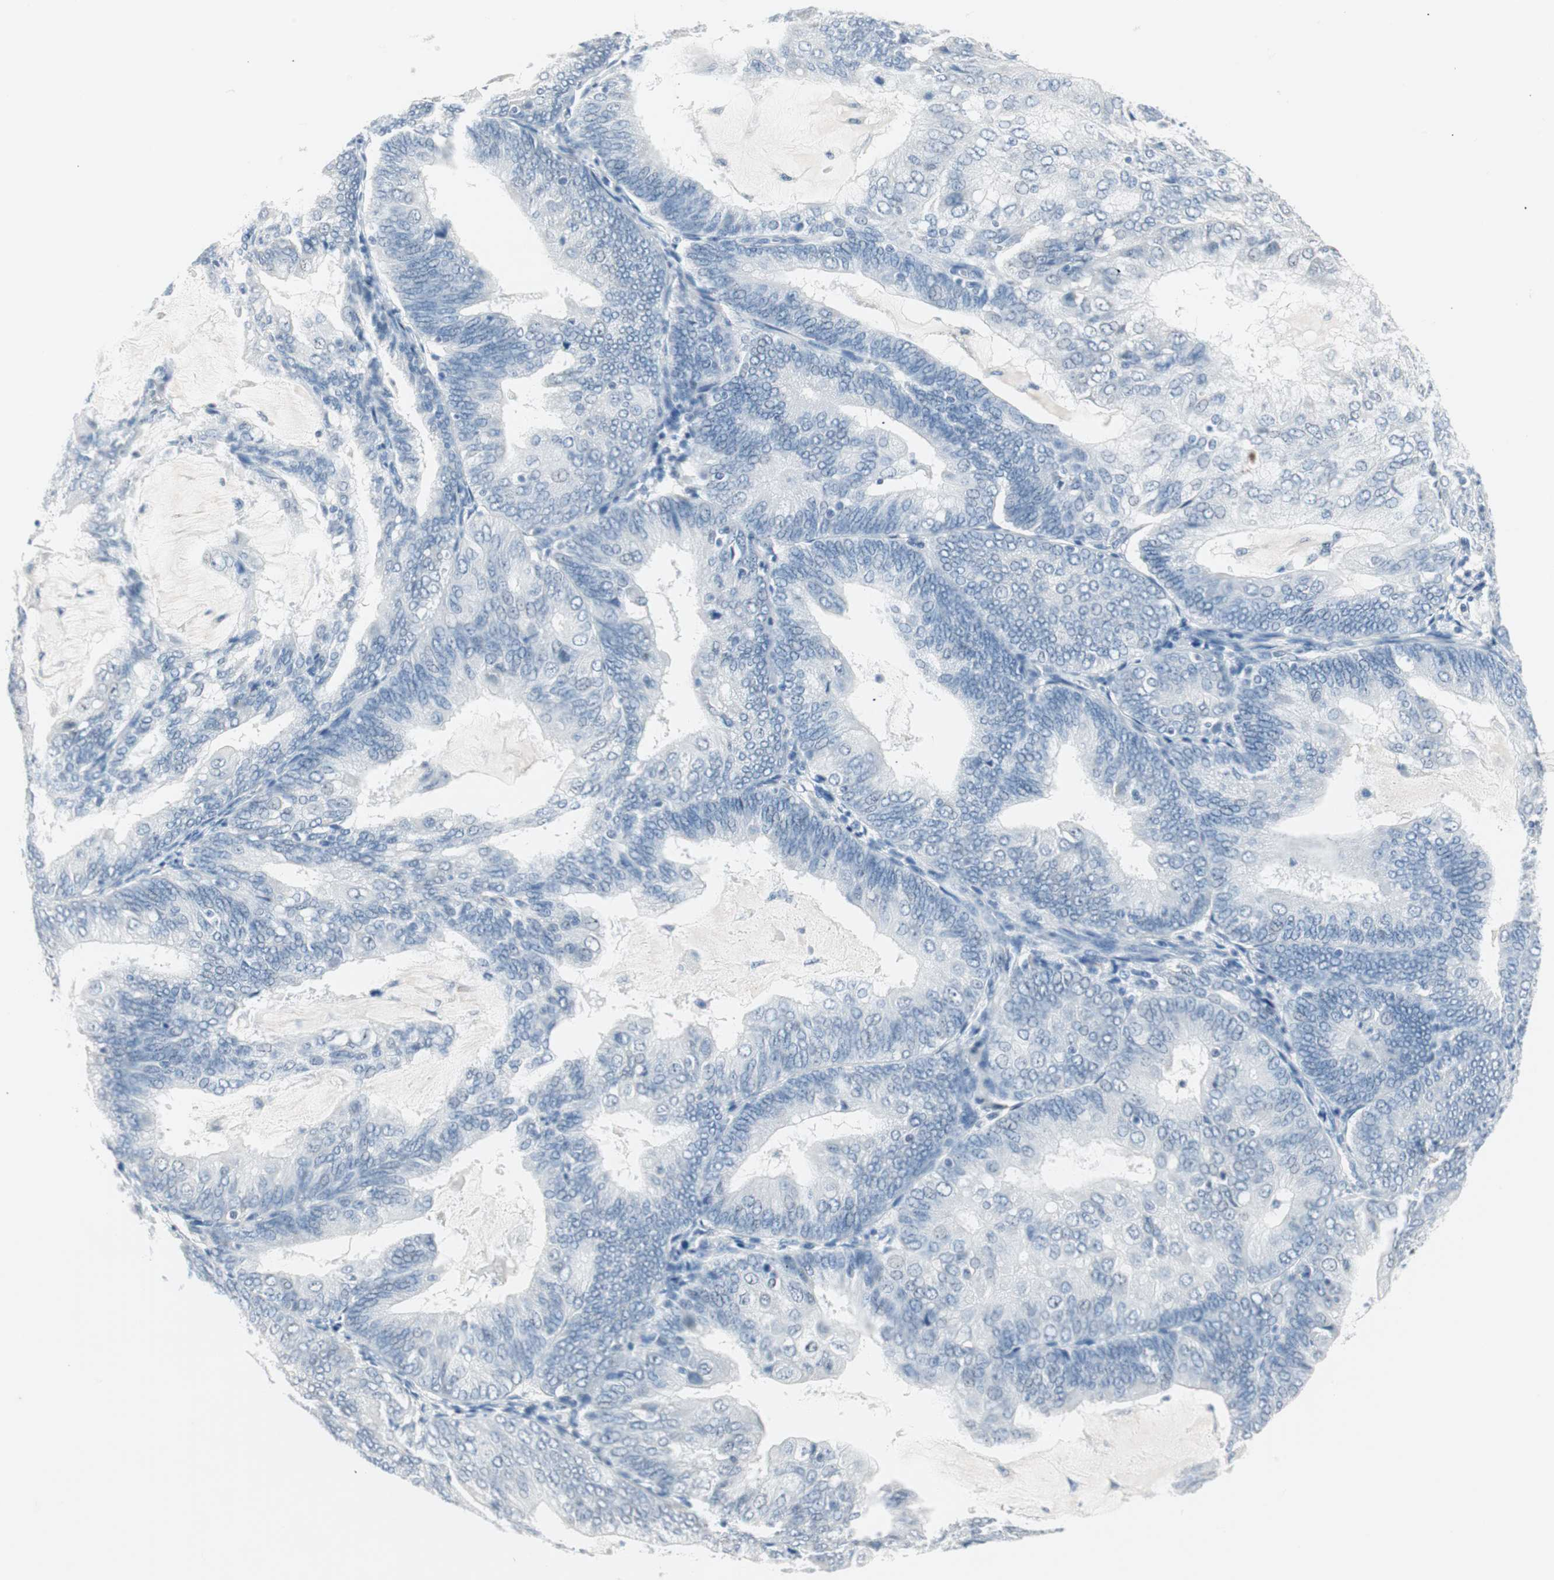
{"staining": {"intensity": "negative", "quantity": "none", "location": "none"}, "tissue": "endometrial cancer", "cell_type": "Tumor cells", "image_type": "cancer", "snomed": [{"axis": "morphology", "description": "Adenocarcinoma, NOS"}, {"axis": "topography", "description": "Endometrium"}], "caption": "The IHC histopathology image has no significant staining in tumor cells of endometrial adenocarcinoma tissue.", "gene": "HOXB13", "patient": {"sex": "female", "age": 81}}